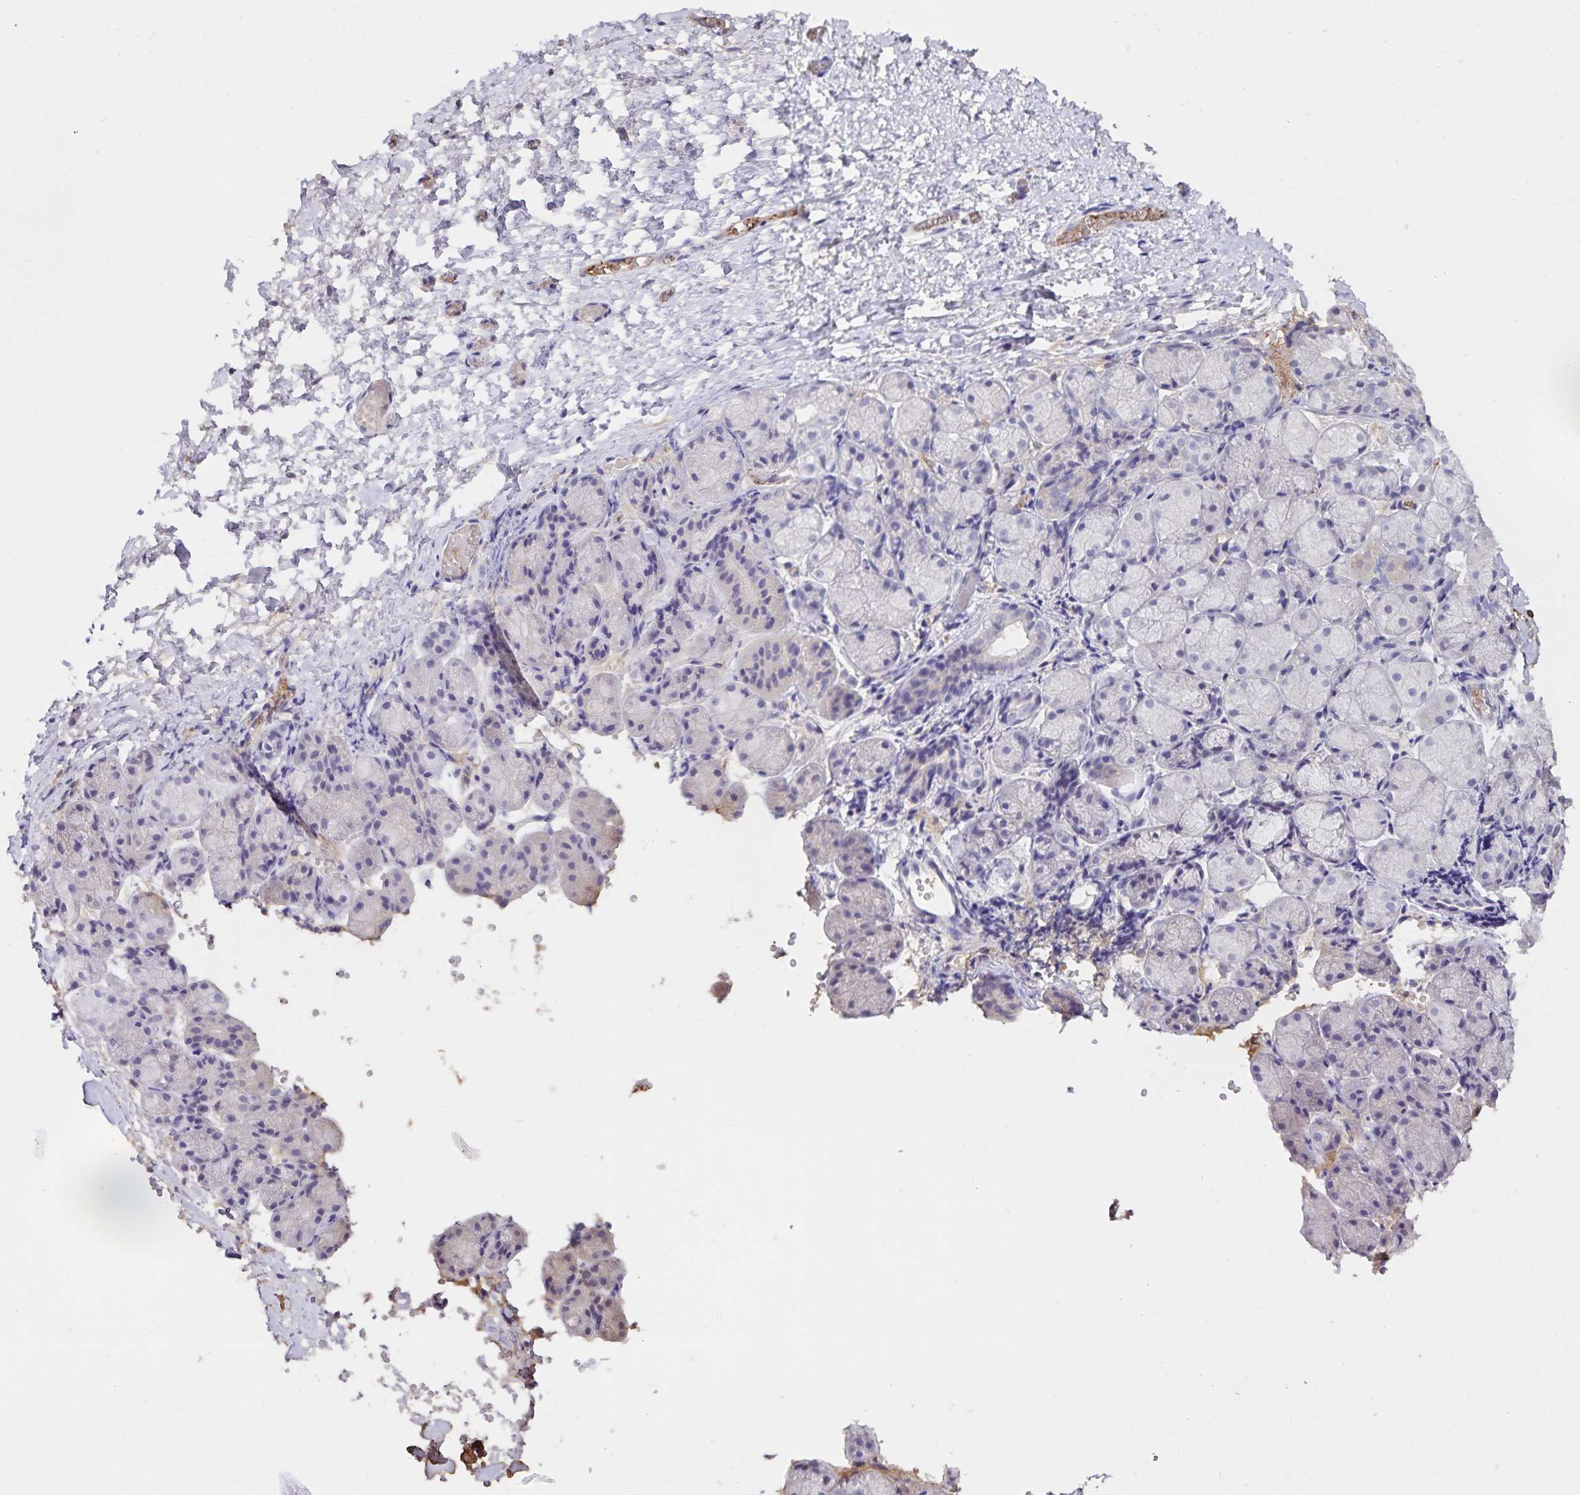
{"staining": {"intensity": "negative", "quantity": "none", "location": "none"}, "tissue": "salivary gland", "cell_type": "Glandular cells", "image_type": "normal", "snomed": [{"axis": "morphology", "description": "Normal tissue, NOS"}, {"axis": "topography", "description": "Salivary gland"}], "caption": "A high-resolution histopathology image shows IHC staining of benign salivary gland, which displays no significant expression in glandular cells. (DAB immunohistochemistry visualized using brightfield microscopy, high magnification).", "gene": "FGG", "patient": {"sex": "female", "age": 24}}